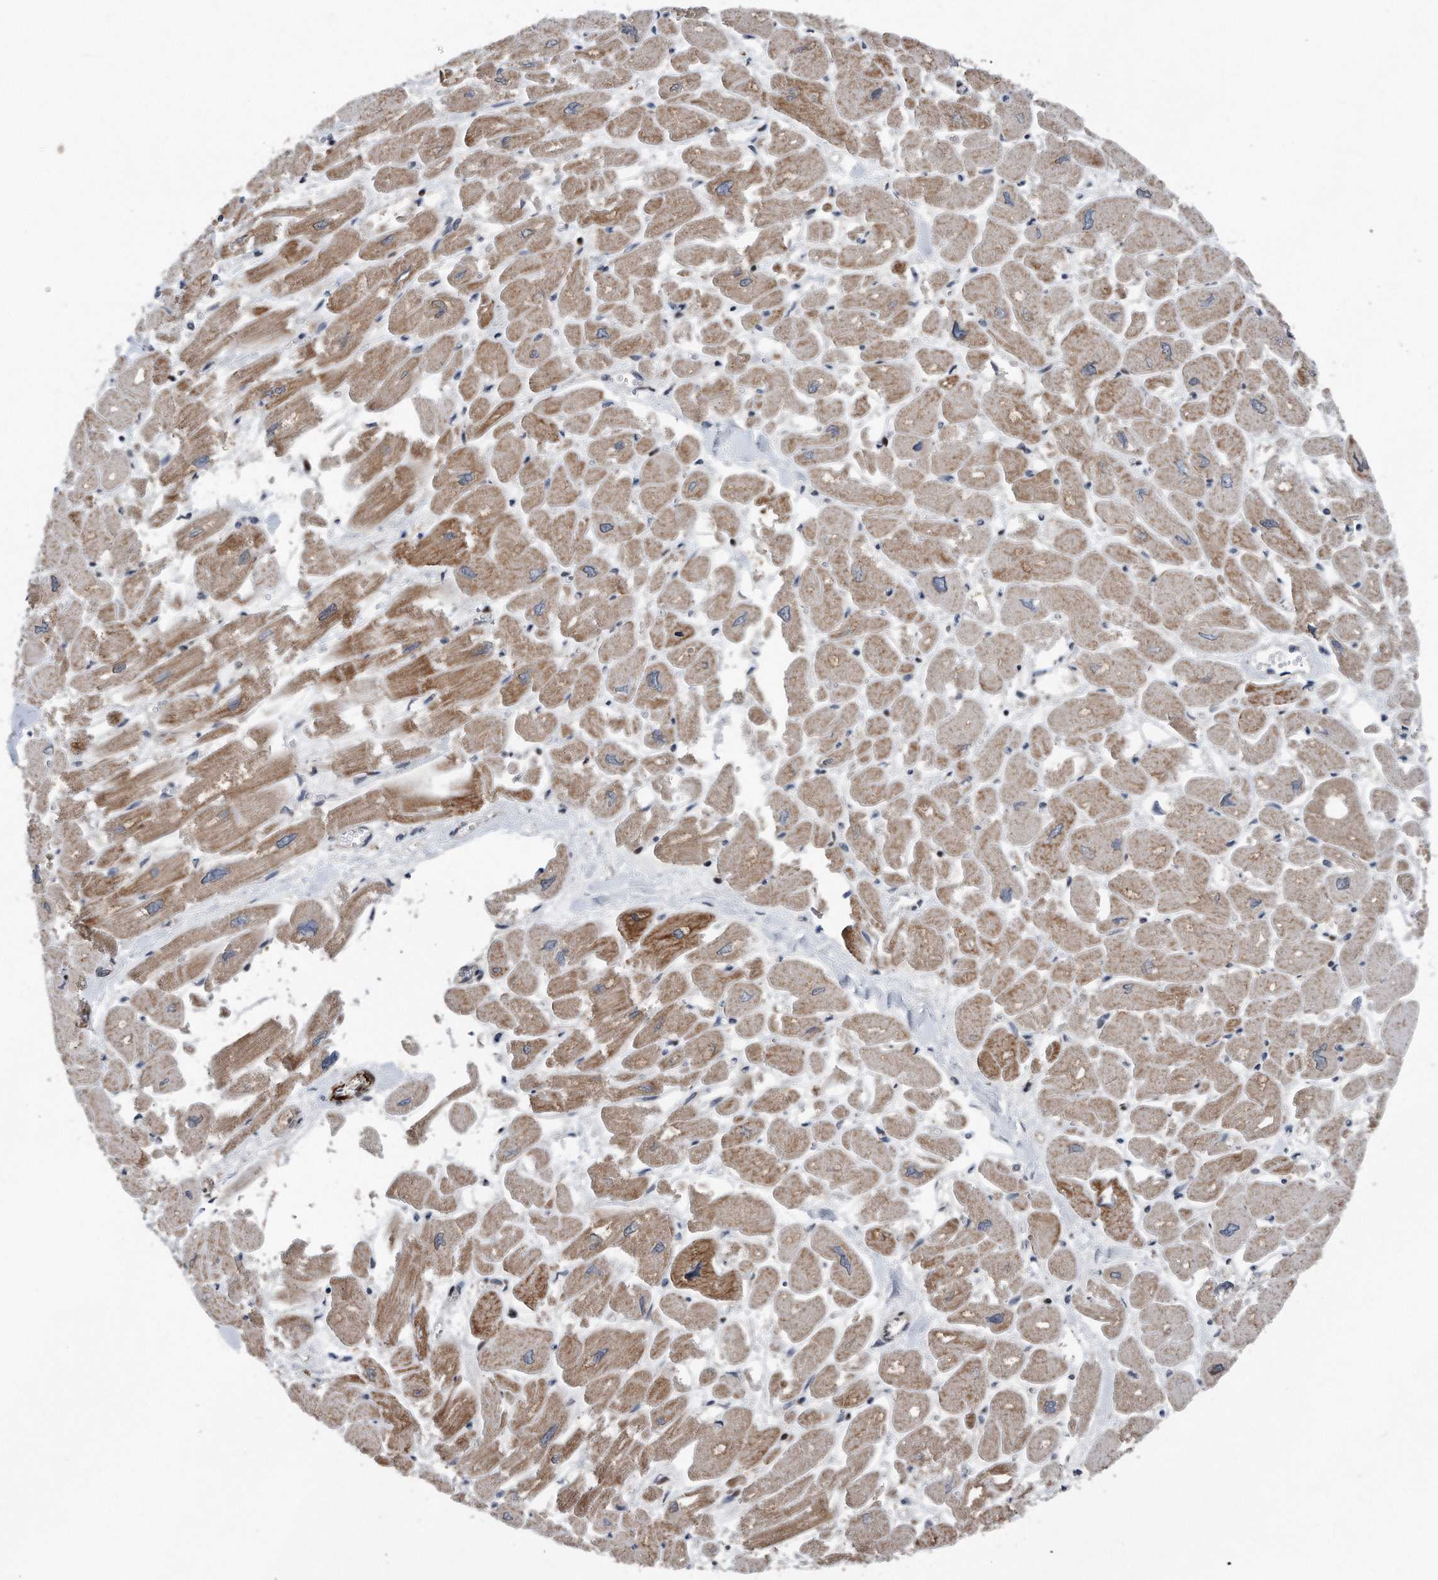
{"staining": {"intensity": "moderate", "quantity": ">75%", "location": "cytoplasmic/membranous"}, "tissue": "heart muscle", "cell_type": "Cardiomyocytes", "image_type": "normal", "snomed": [{"axis": "morphology", "description": "Normal tissue, NOS"}, {"axis": "topography", "description": "Heart"}], "caption": "Immunohistochemical staining of normal heart muscle demonstrates medium levels of moderate cytoplasmic/membranous positivity in approximately >75% of cardiomyocytes.", "gene": "DST", "patient": {"sex": "male", "age": 54}}